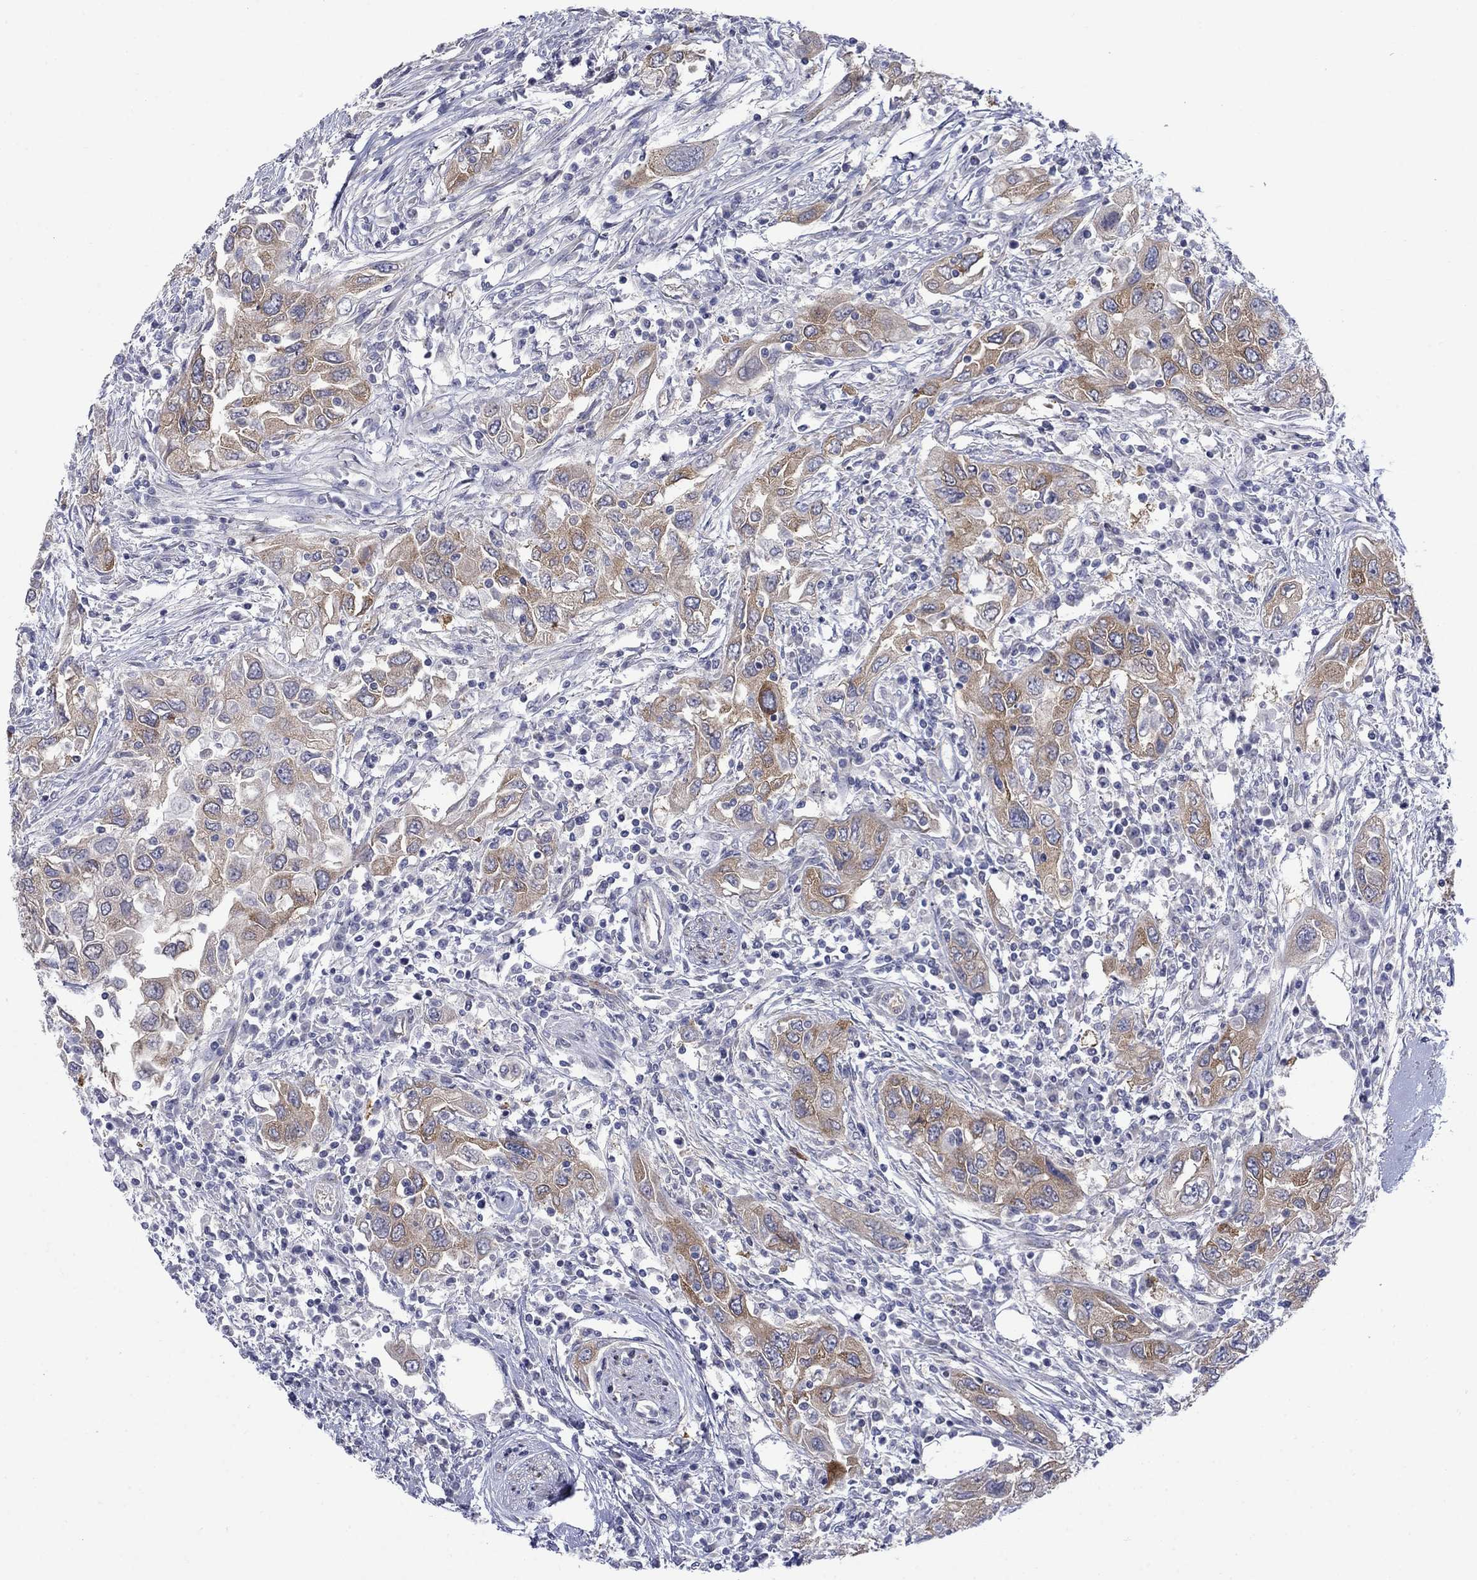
{"staining": {"intensity": "moderate", "quantity": "25%-75%", "location": "cytoplasmic/membranous"}, "tissue": "urothelial cancer", "cell_type": "Tumor cells", "image_type": "cancer", "snomed": [{"axis": "morphology", "description": "Urothelial carcinoma, High grade"}, {"axis": "topography", "description": "Urinary bladder"}], "caption": "IHC photomicrograph of human urothelial carcinoma (high-grade) stained for a protein (brown), which reveals medium levels of moderate cytoplasmic/membranous positivity in about 25%-75% of tumor cells.", "gene": "FXR1", "patient": {"sex": "male", "age": 76}}